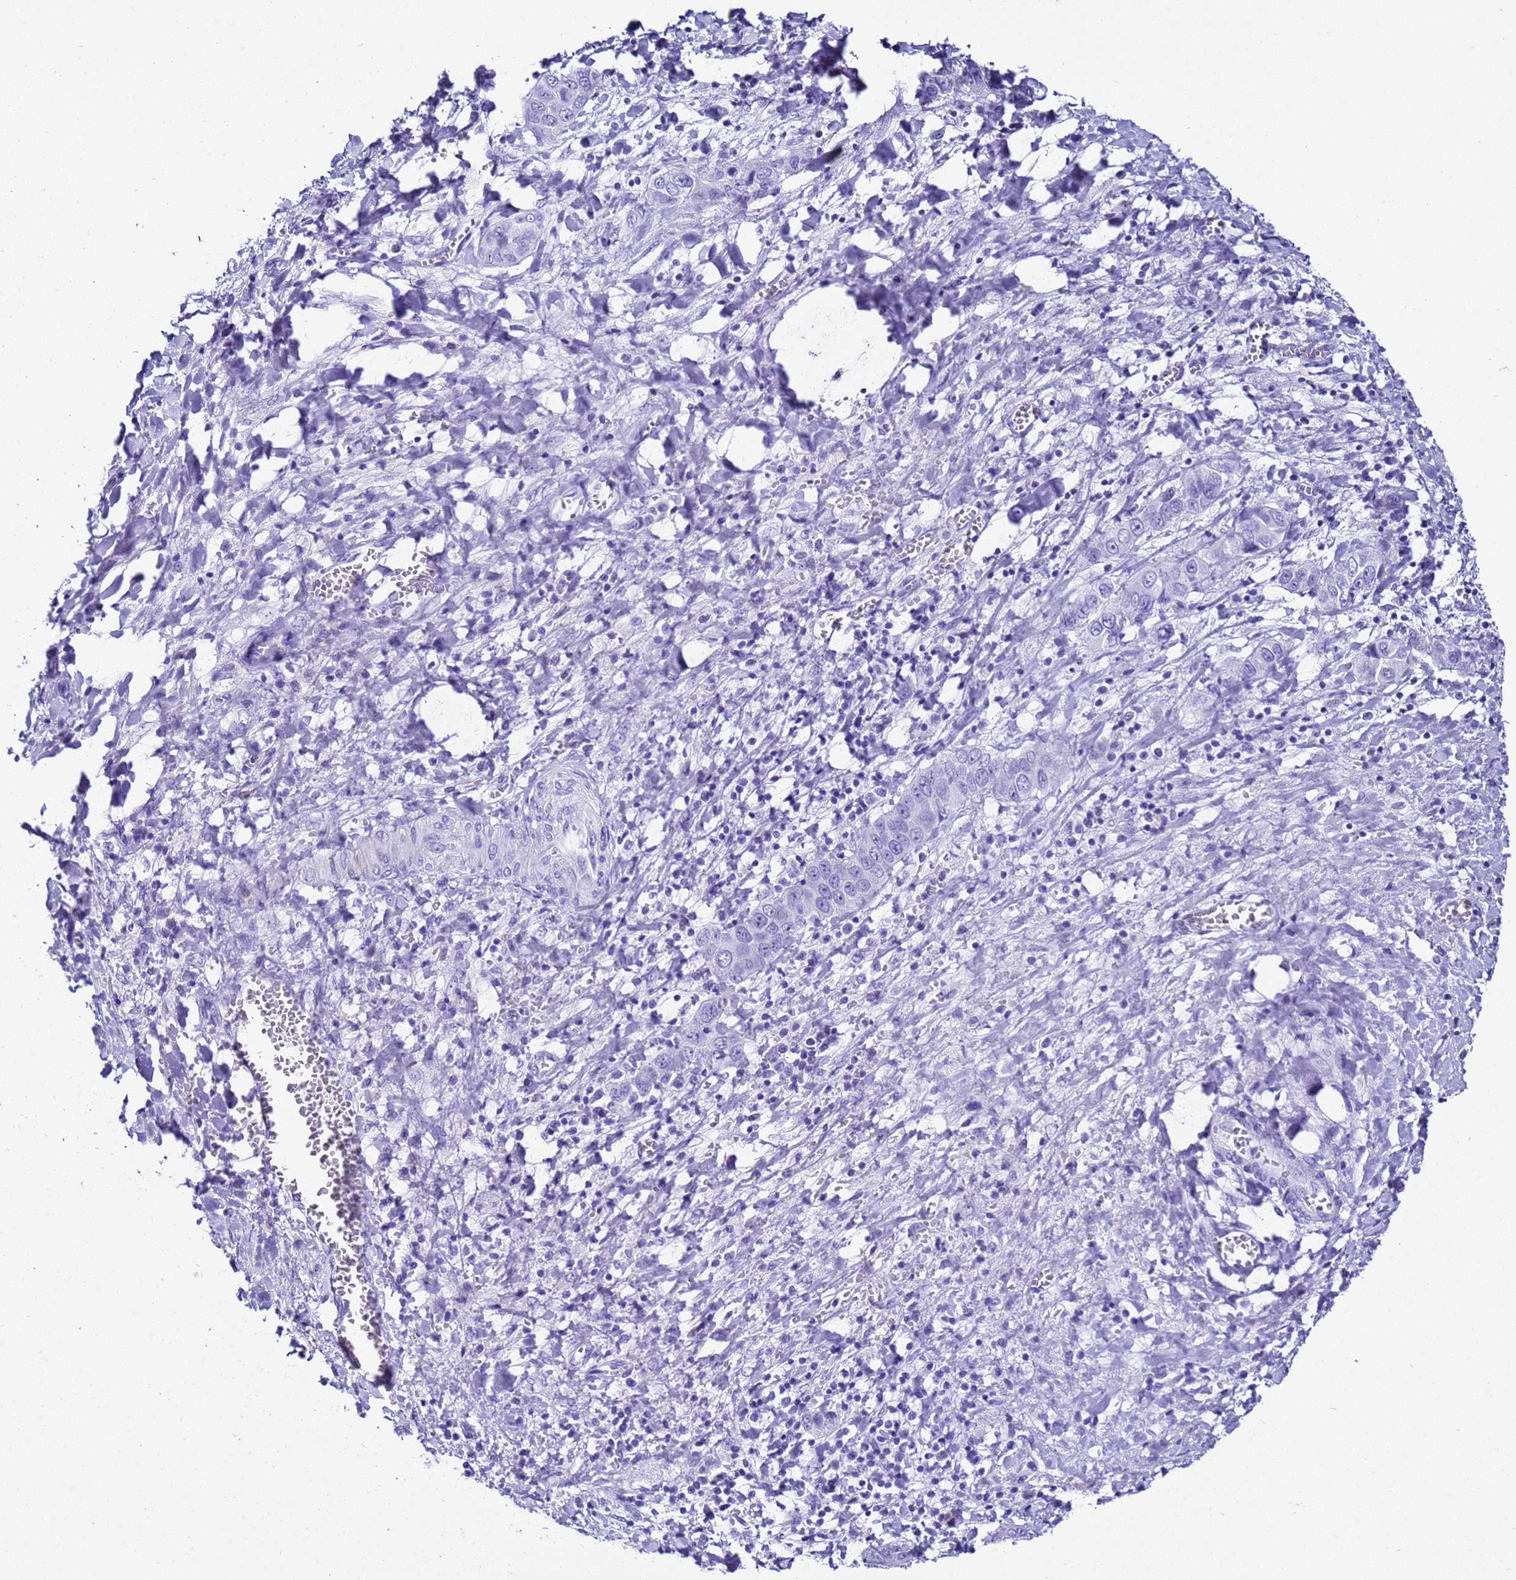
{"staining": {"intensity": "negative", "quantity": "none", "location": "none"}, "tissue": "liver cancer", "cell_type": "Tumor cells", "image_type": "cancer", "snomed": [{"axis": "morphology", "description": "Cholangiocarcinoma"}, {"axis": "topography", "description": "Liver"}], "caption": "IHC of human liver cancer shows no positivity in tumor cells.", "gene": "UGT2B10", "patient": {"sex": "female", "age": 52}}